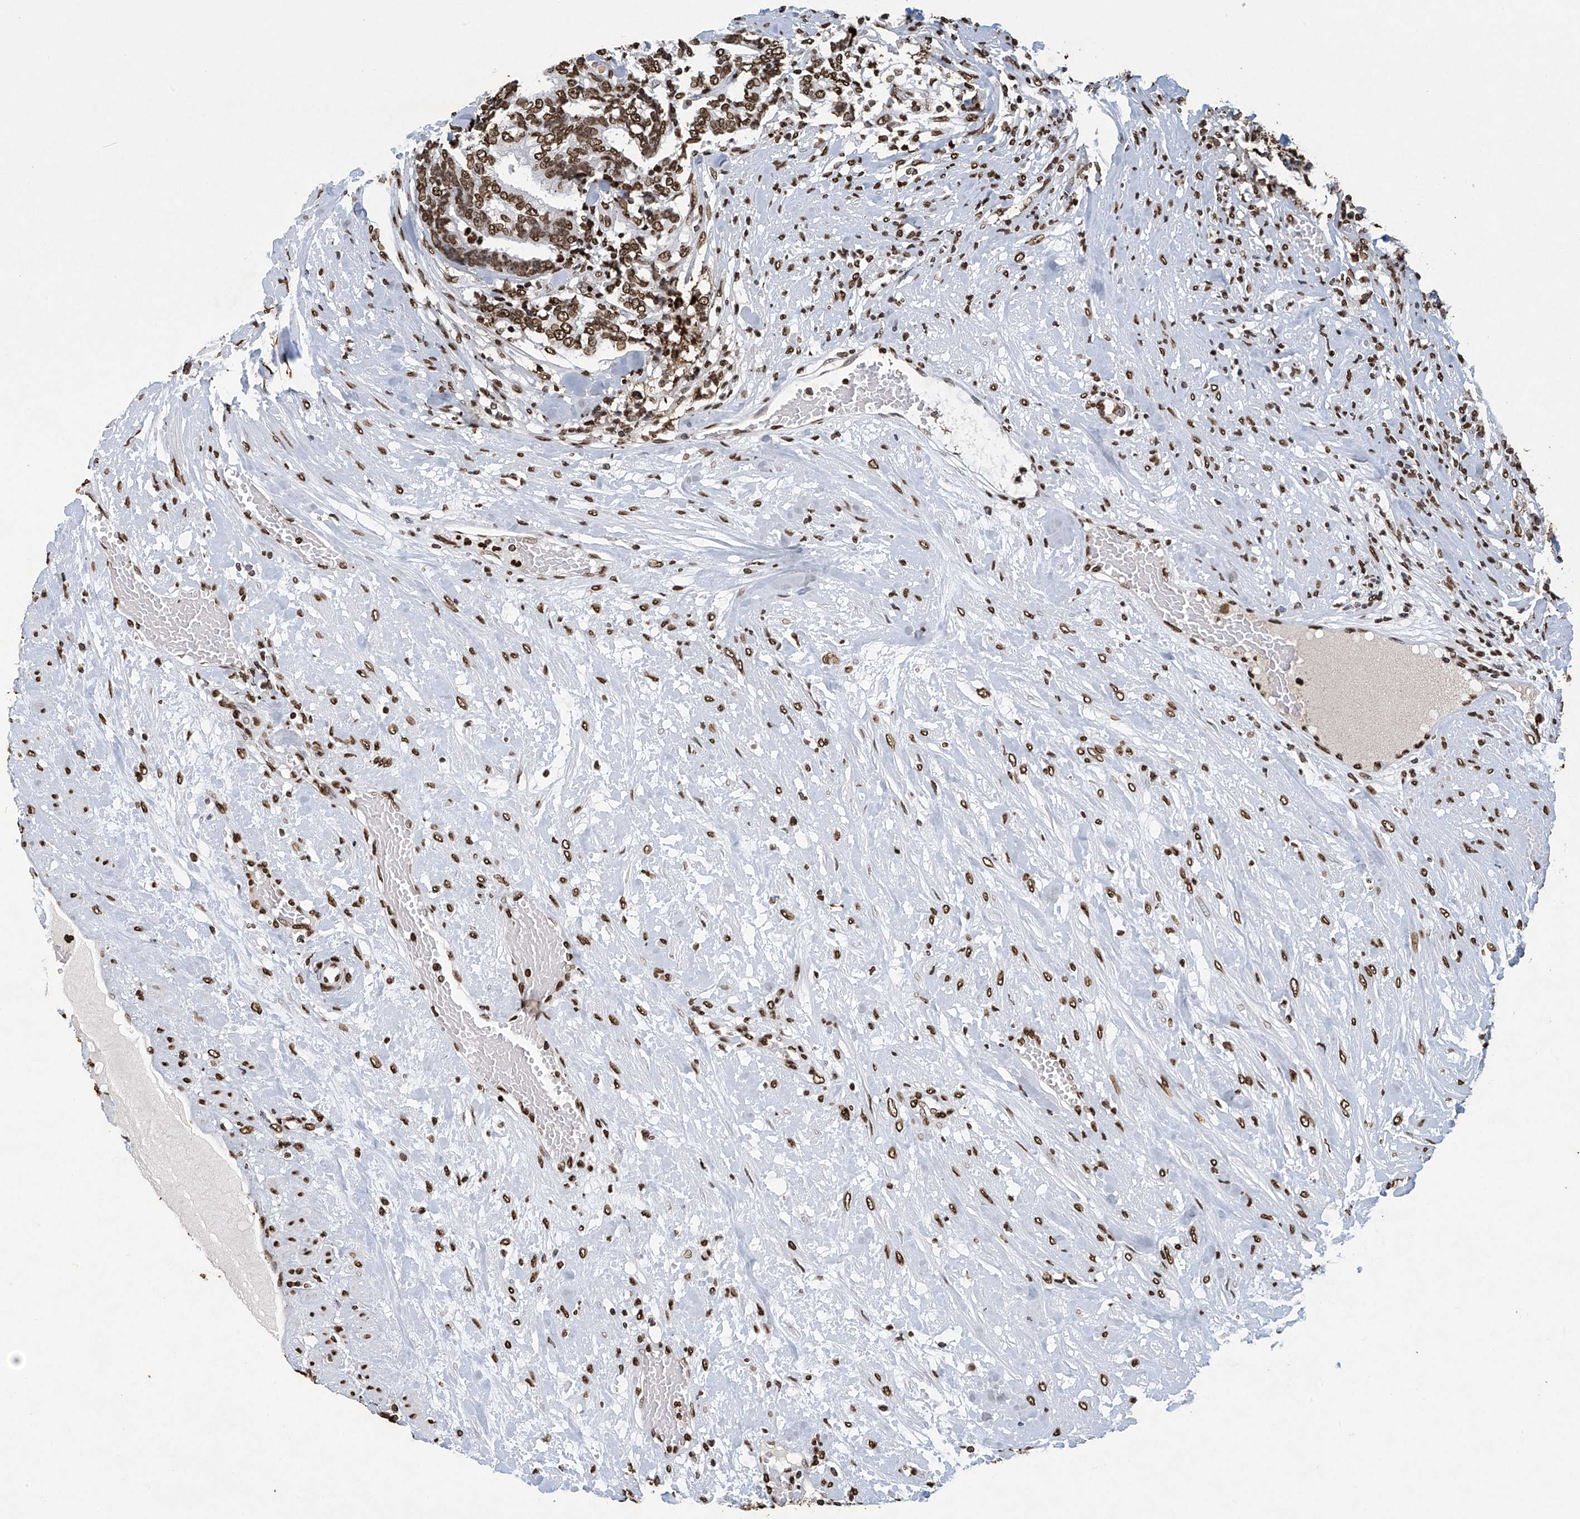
{"staining": {"intensity": "strong", "quantity": ">75%", "location": "nuclear"}, "tissue": "prostate cancer", "cell_type": "Tumor cells", "image_type": "cancer", "snomed": [{"axis": "morphology", "description": "Normal tissue, NOS"}, {"axis": "morphology", "description": "Adenocarcinoma, High grade"}, {"axis": "topography", "description": "Prostate"}, {"axis": "topography", "description": "Seminal veicle"}], "caption": "Prostate adenocarcinoma (high-grade) stained for a protein exhibits strong nuclear positivity in tumor cells. Nuclei are stained in blue.", "gene": "H3-3A", "patient": {"sex": "male", "age": 55}}